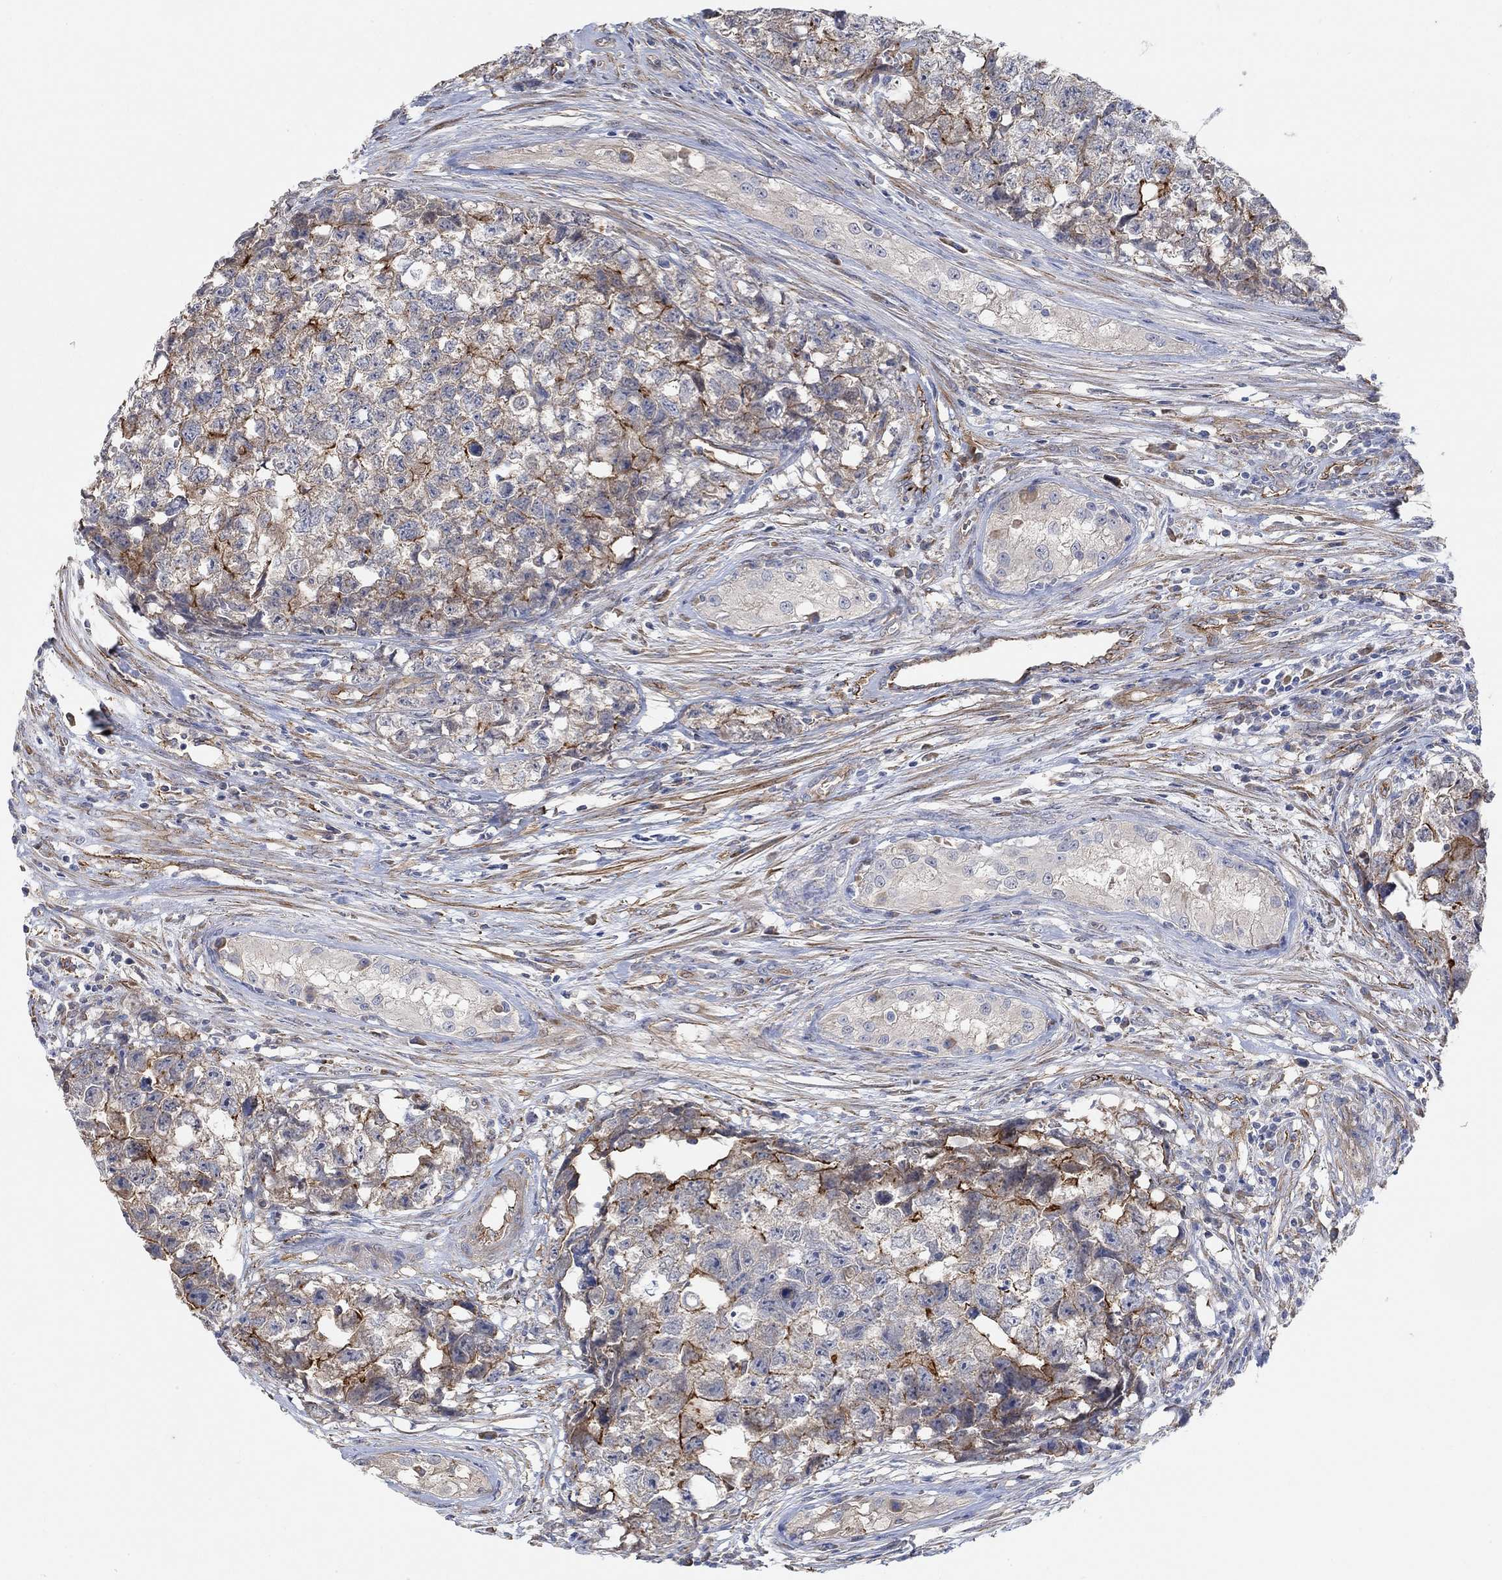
{"staining": {"intensity": "strong", "quantity": "<25%", "location": "cytoplasmic/membranous"}, "tissue": "testis cancer", "cell_type": "Tumor cells", "image_type": "cancer", "snomed": [{"axis": "morphology", "description": "Seminoma, NOS"}, {"axis": "morphology", "description": "Carcinoma, Embryonal, NOS"}, {"axis": "topography", "description": "Testis"}], "caption": "The immunohistochemical stain shows strong cytoplasmic/membranous expression in tumor cells of testis cancer (seminoma) tissue.", "gene": "SYT16", "patient": {"sex": "male", "age": 22}}